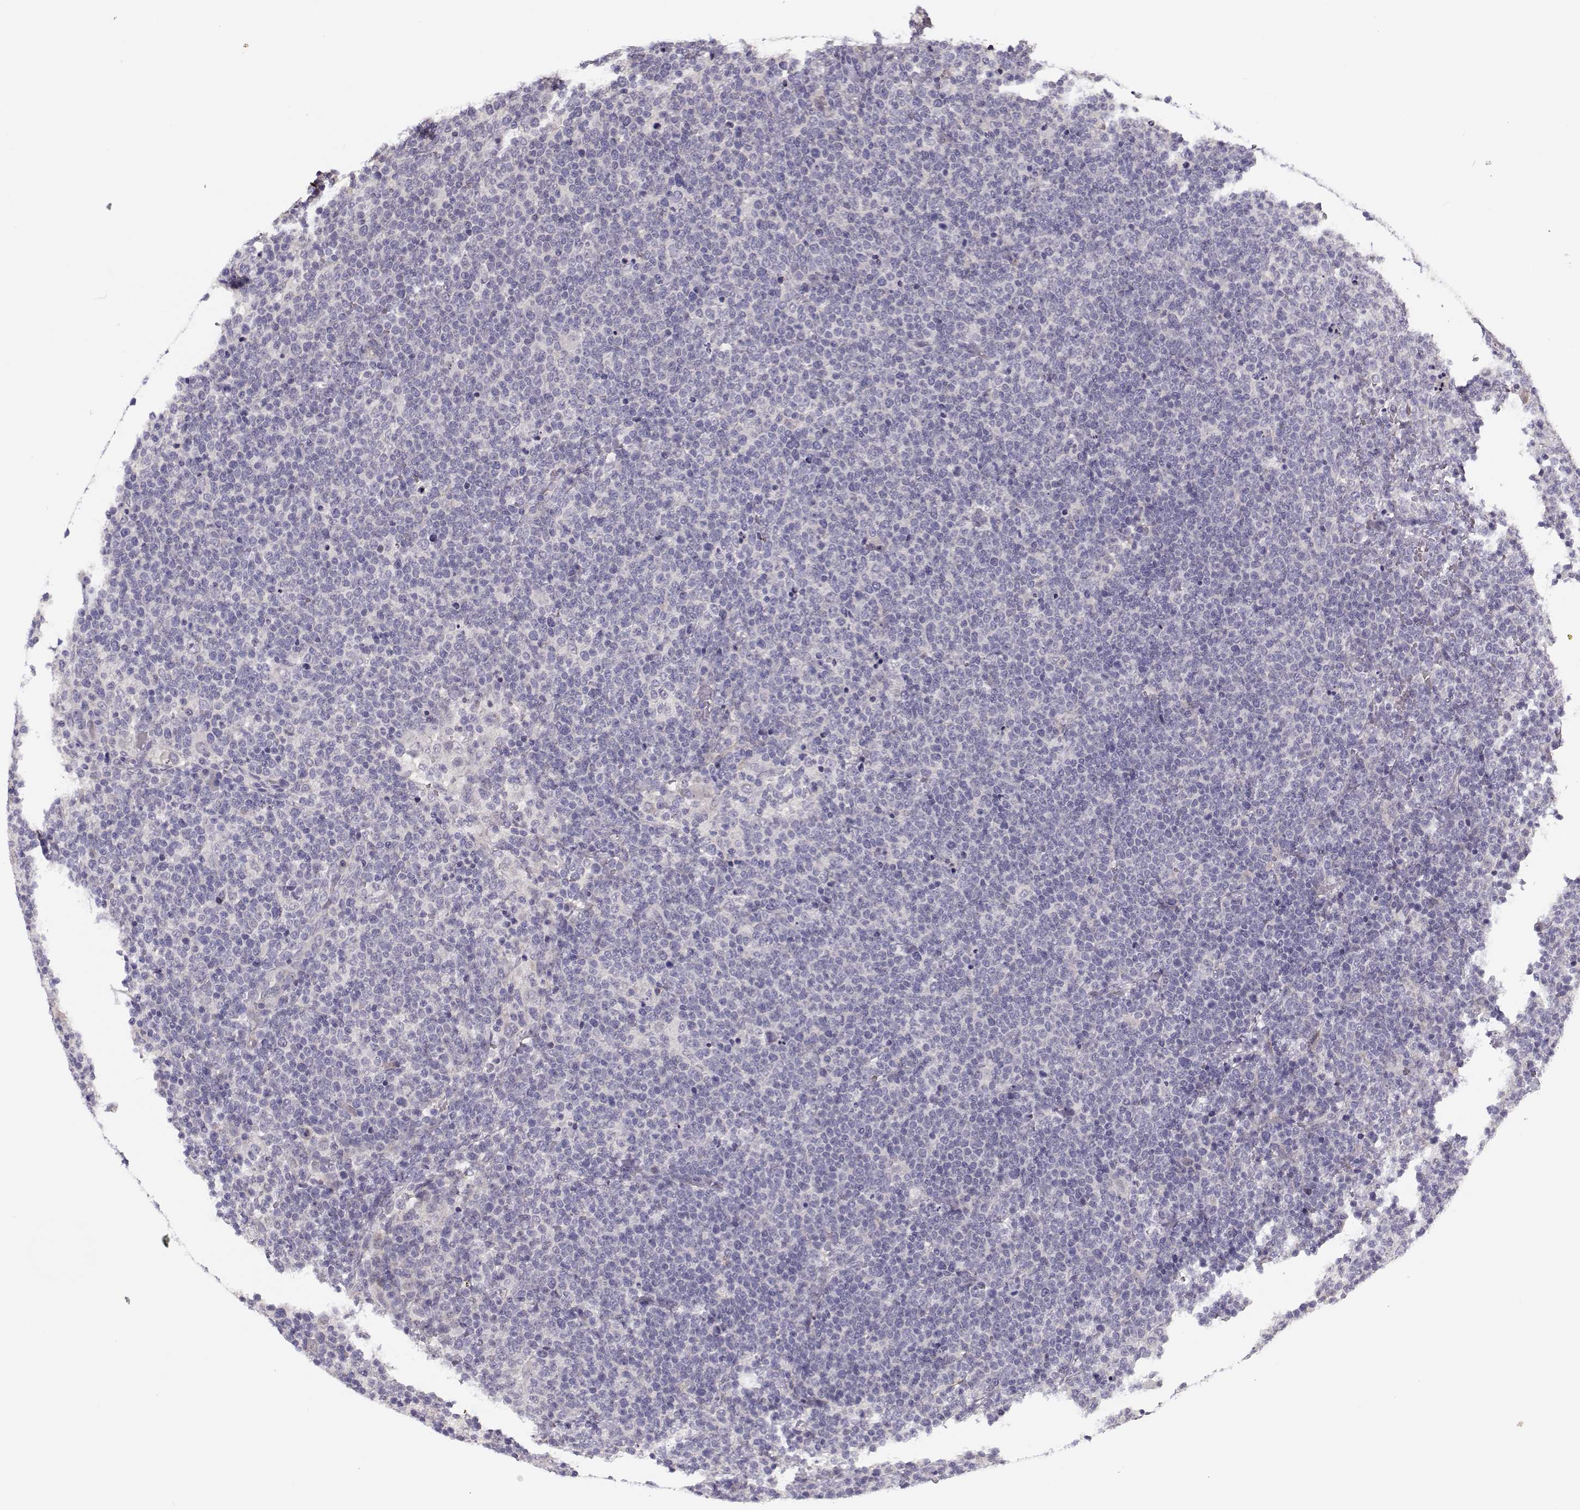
{"staining": {"intensity": "negative", "quantity": "none", "location": "none"}, "tissue": "lymphoma", "cell_type": "Tumor cells", "image_type": "cancer", "snomed": [{"axis": "morphology", "description": "Malignant lymphoma, non-Hodgkin's type, High grade"}, {"axis": "topography", "description": "Lymph node"}], "caption": "Tumor cells are negative for brown protein staining in lymphoma.", "gene": "TMEM145", "patient": {"sex": "male", "age": 61}}